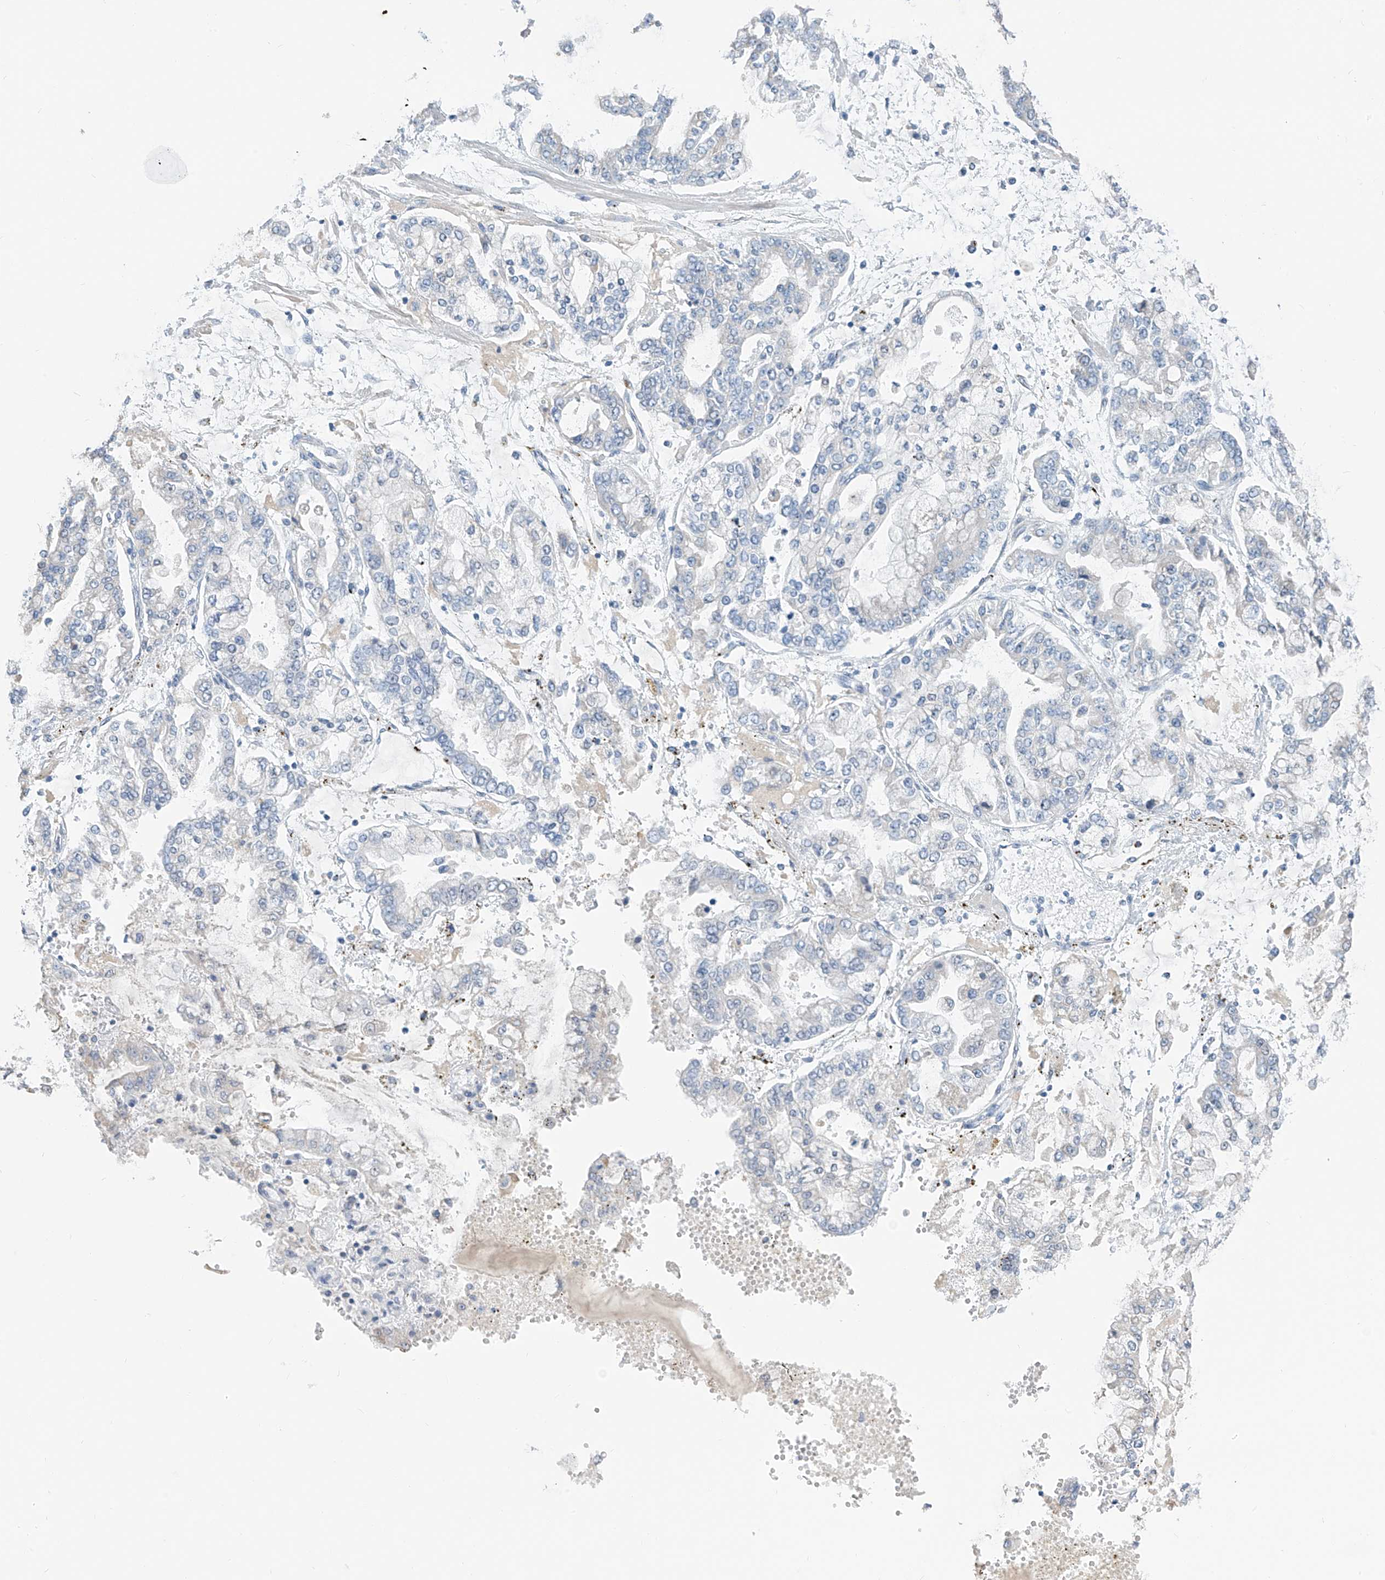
{"staining": {"intensity": "negative", "quantity": "none", "location": "none"}, "tissue": "stomach cancer", "cell_type": "Tumor cells", "image_type": "cancer", "snomed": [{"axis": "morphology", "description": "Normal tissue, NOS"}, {"axis": "morphology", "description": "Adenocarcinoma, NOS"}, {"axis": "topography", "description": "Stomach, upper"}, {"axis": "topography", "description": "Stomach"}], "caption": "Stomach cancer was stained to show a protein in brown. There is no significant positivity in tumor cells.", "gene": "SGO2", "patient": {"sex": "male", "age": 76}}